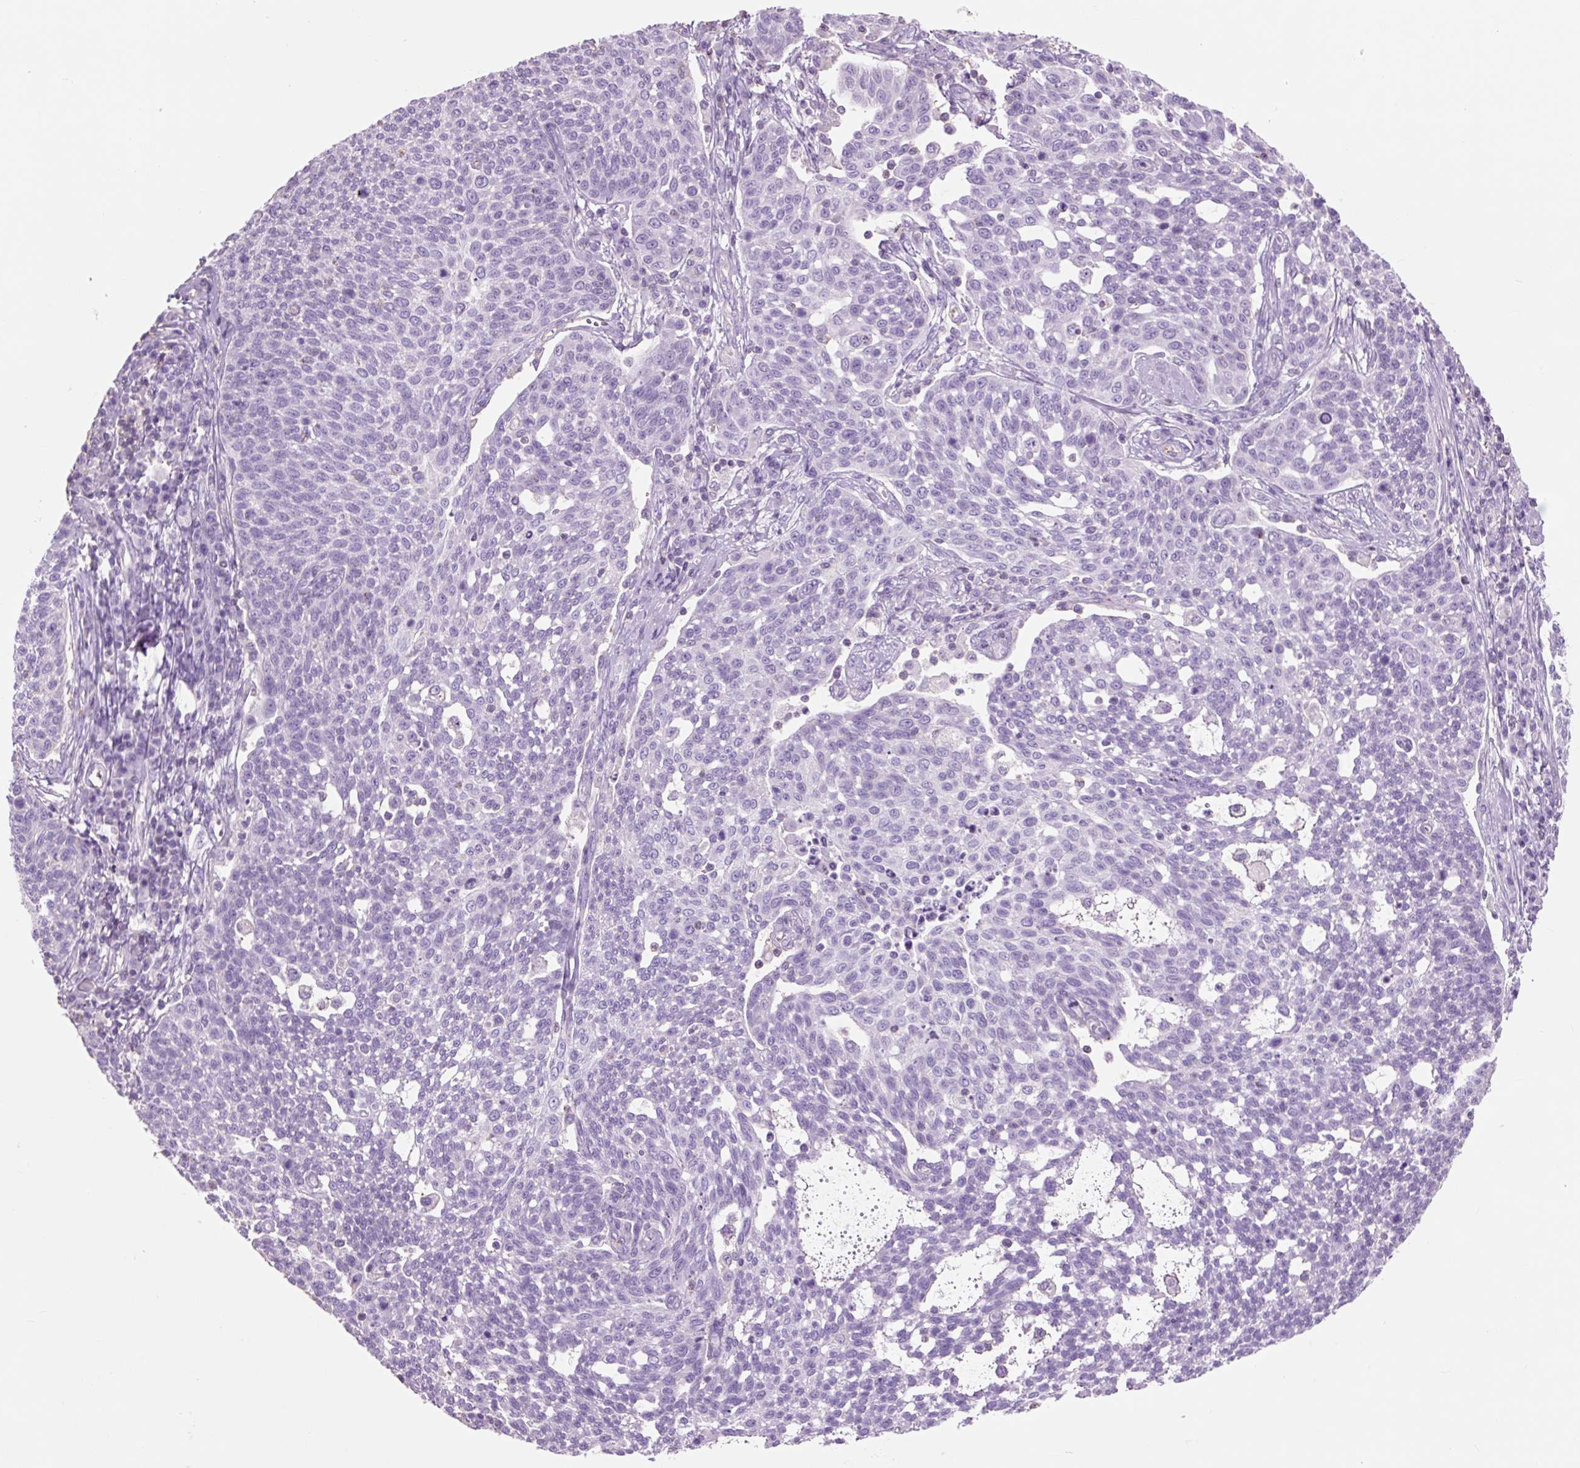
{"staining": {"intensity": "negative", "quantity": "none", "location": "none"}, "tissue": "cervical cancer", "cell_type": "Tumor cells", "image_type": "cancer", "snomed": [{"axis": "morphology", "description": "Squamous cell carcinoma, NOS"}, {"axis": "topography", "description": "Cervix"}], "caption": "An IHC image of cervical squamous cell carcinoma is shown. There is no staining in tumor cells of cervical squamous cell carcinoma.", "gene": "OR10A7", "patient": {"sex": "female", "age": 34}}